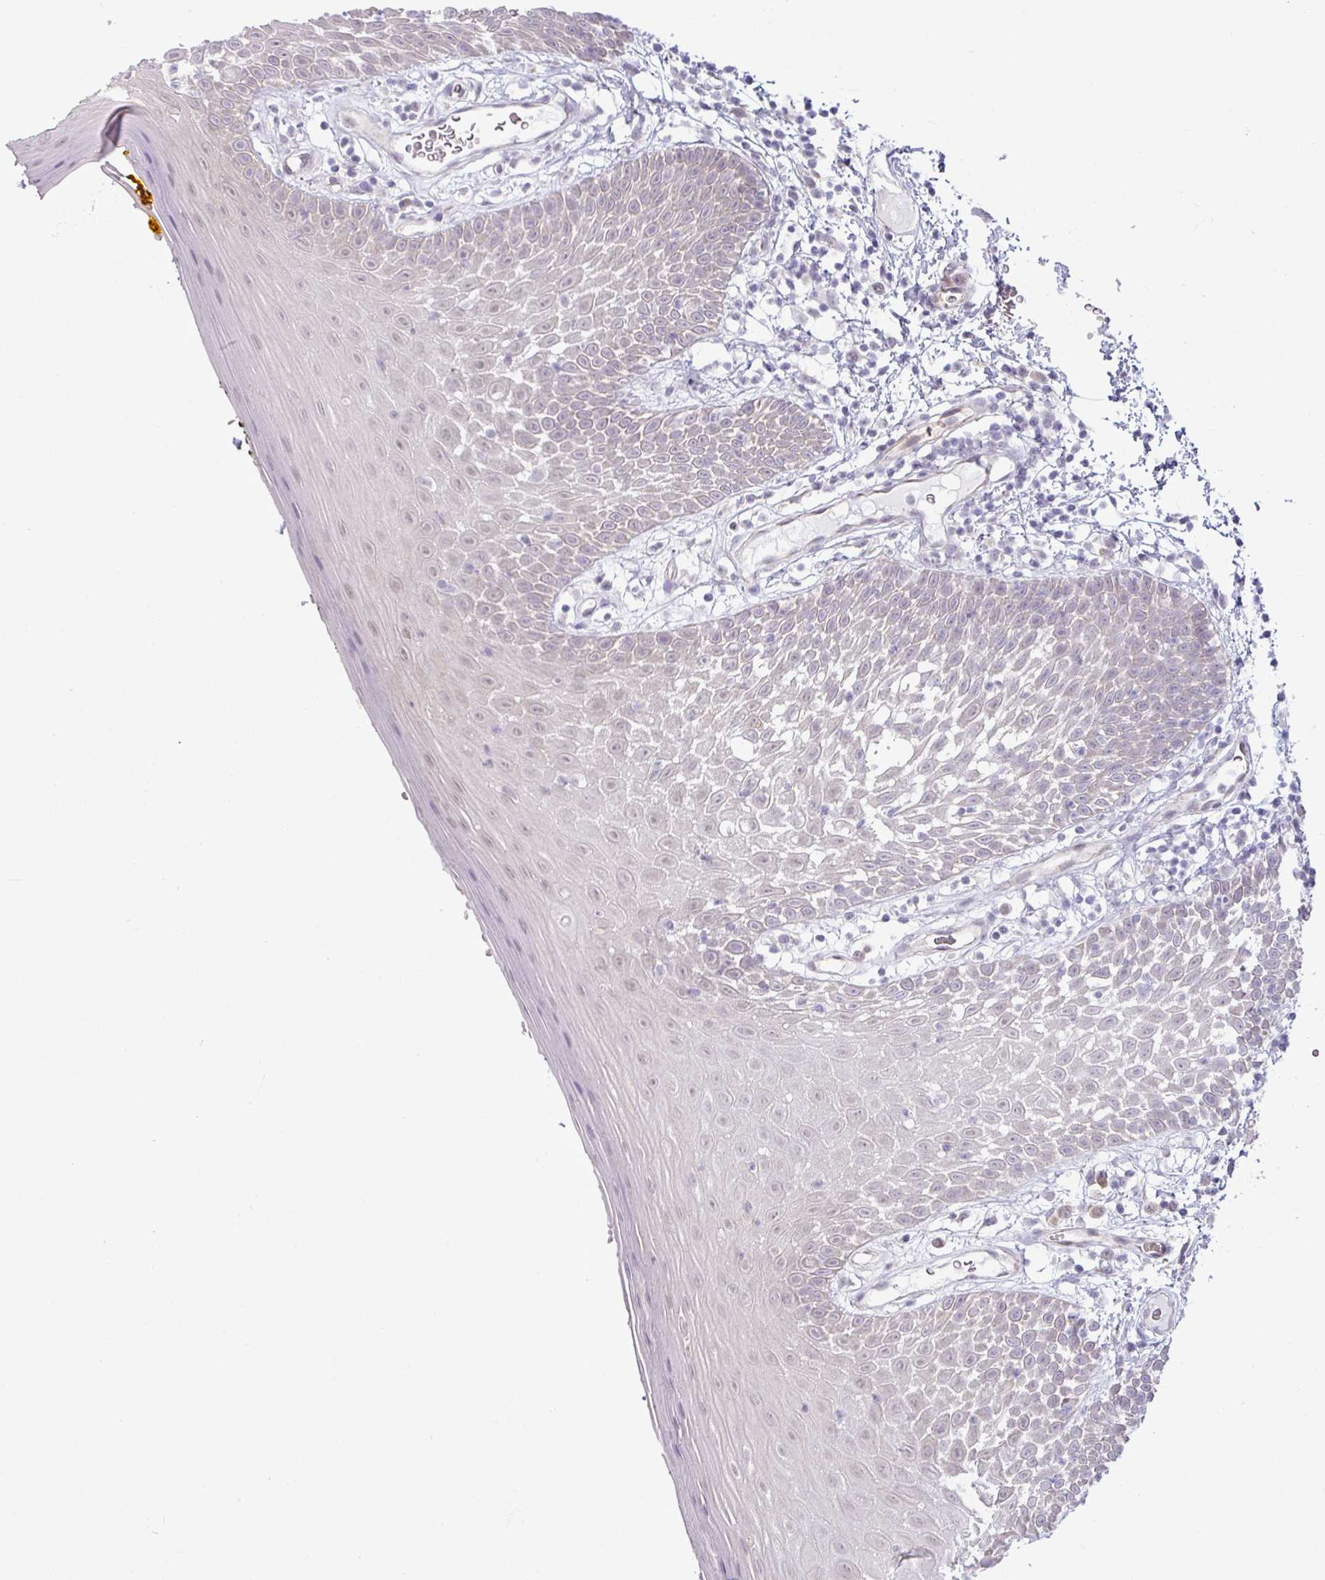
{"staining": {"intensity": "weak", "quantity": "25%-75%", "location": "nuclear"}, "tissue": "oral mucosa", "cell_type": "Squamous epithelial cells", "image_type": "normal", "snomed": [{"axis": "morphology", "description": "Normal tissue, NOS"}, {"axis": "morphology", "description": "Squamous cell carcinoma, NOS"}, {"axis": "topography", "description": "Oral tissue"}, {"axis": "topography", "description": "Tounge, NOS"}, {"axis": "topography", "description": "Head-Neck"}], "caption": "Immunohistochemistry photomicrograph of unremarkable oral mucosa: human oral mucosa stained using immunohistochemistry (IHC) reveals low levels of weak protein expression localized specifically in the nuclear of squamous epithelial cells, appearing as a nuclear brown color.", "gene": "CCDC144A", "patient": {"sex": "male", "age": 76}}